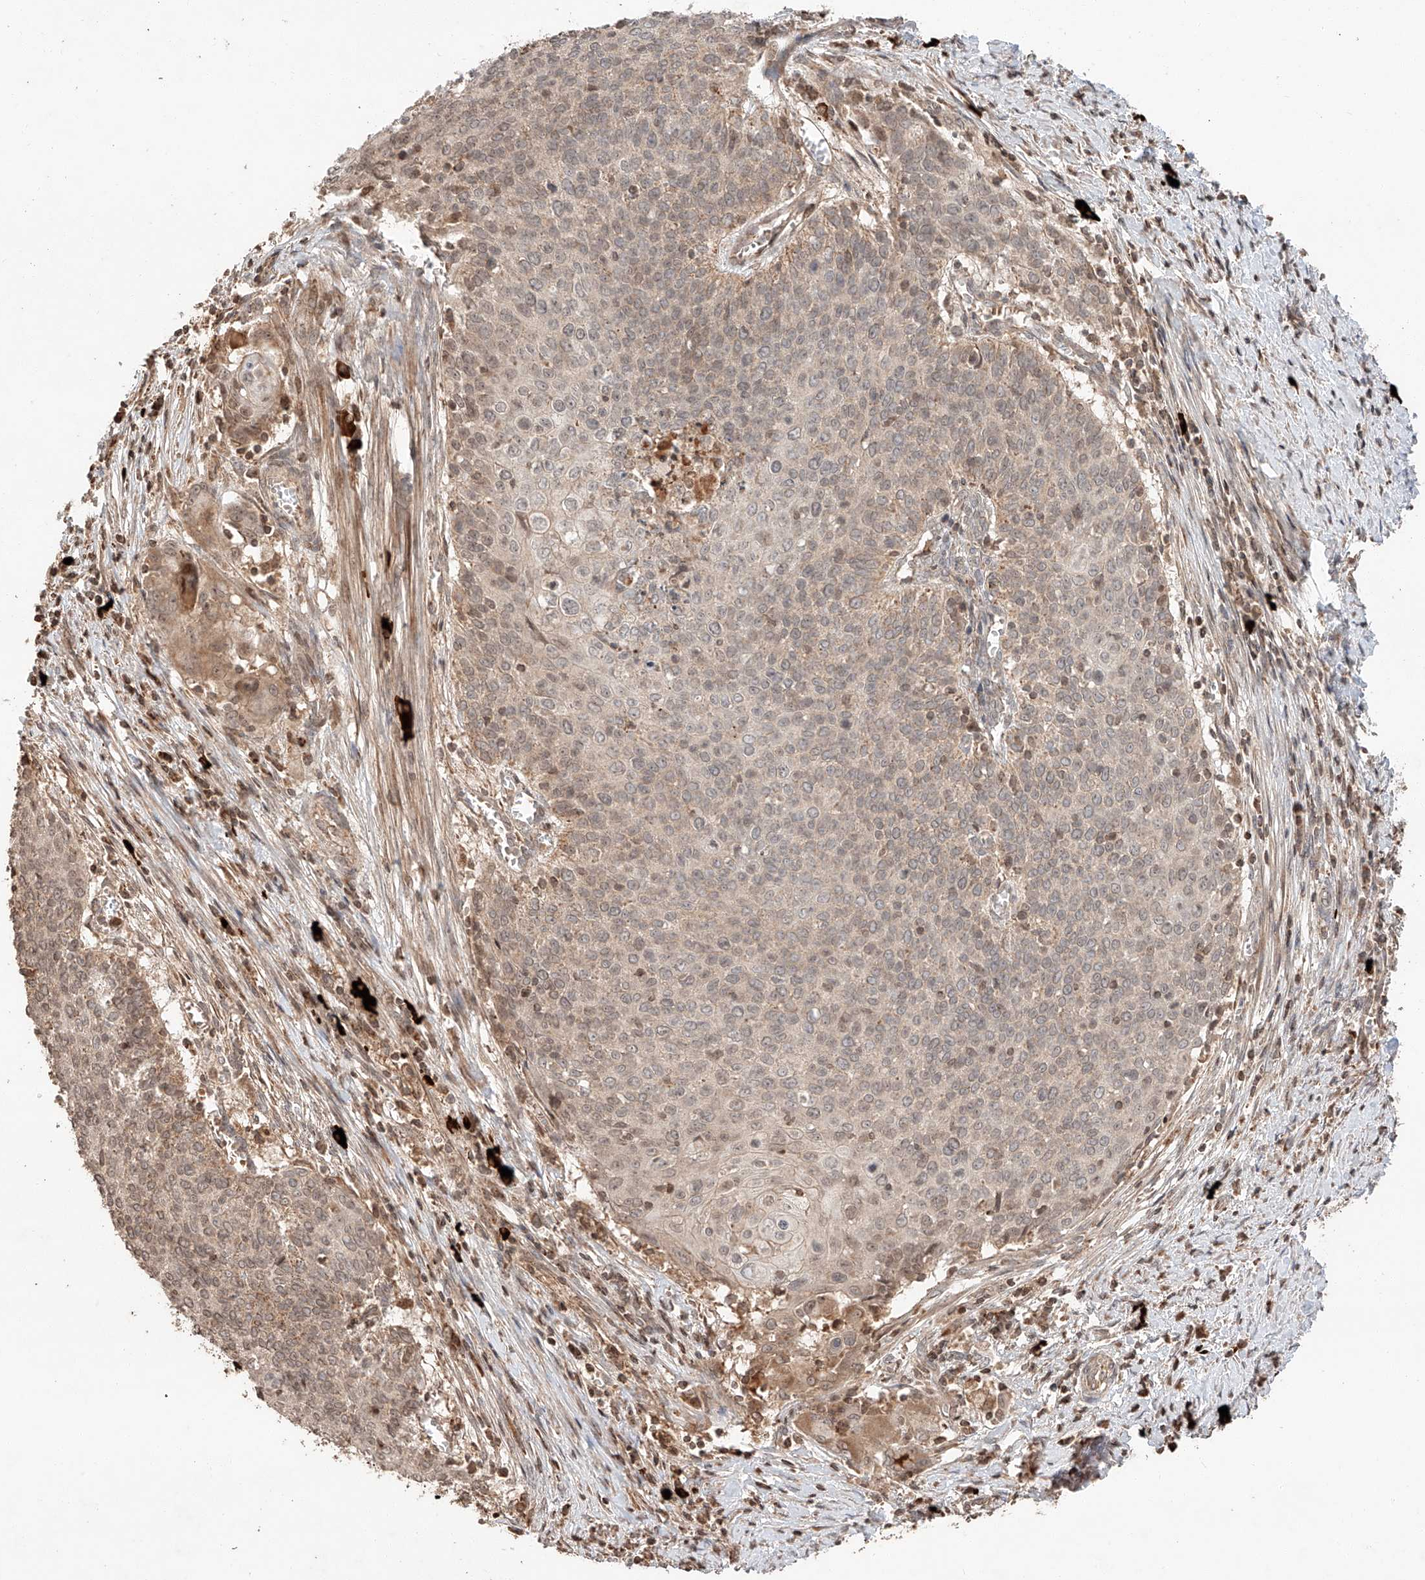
{"staining": {"intensity": "weak", "quantity": "<25%", "location": "nuclear"}, "tissue": "cervical cancer", "cell_type": "Tumor cells", "image_type": "cancer", "snomed": [{"axis": "morphology", "description": "Squamous cell carcinoma, NOS"}, {"axis": "topography", "description": "Cervix"}], "caption": "An immunohistochemistry (IHC) photomicrograph of cervical cancer (squamous cell carcinoma) is shown. There is no staining in tumor cells of cervical cancer (squamous cell carcinoma).", "gene": "ARHGAP33", "patient": {"sex": "female", "age": 39}}